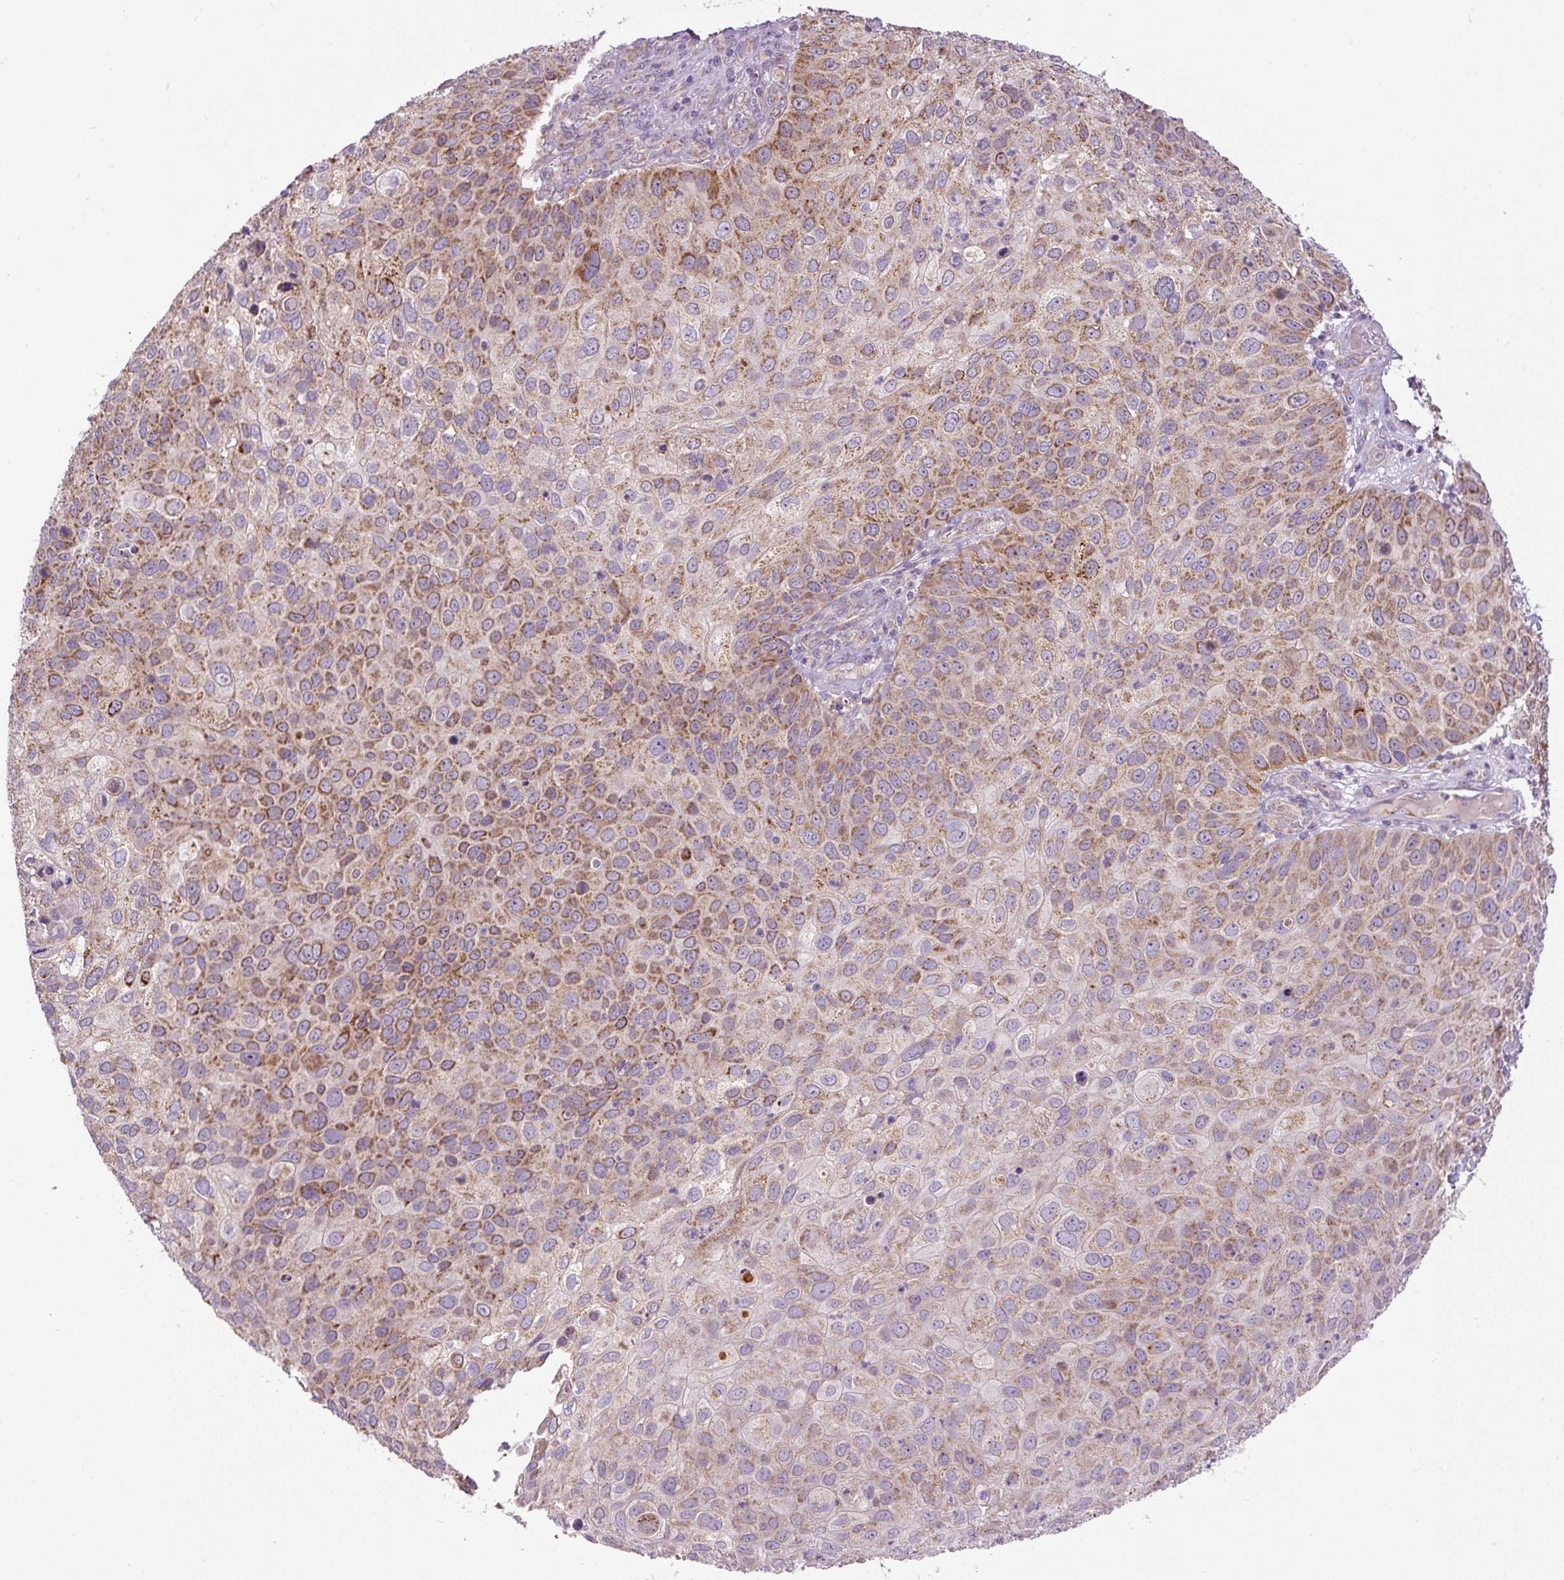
{"staining": {"intensity": "moderate", "quantity": ">75%", "location": "cytoplasmic/membranous"}, "tissue": "skin cancer", "cell_type": "Tumor cells", "image_type": "cancer", "snomed": [{"axis": "morphology", "description": "Squamous cell carcinoma, NOS"}, {"axis": "topography", "description": "Skin"}], "caption": "Protein staining exhibits moderate cytoplasmic/membranous positivity in about >75% of tumor cells in skin cancer (squamous cell carcinoma).", "gene": "TM2D3", "patient": {"sex": "male", "age": 87}}